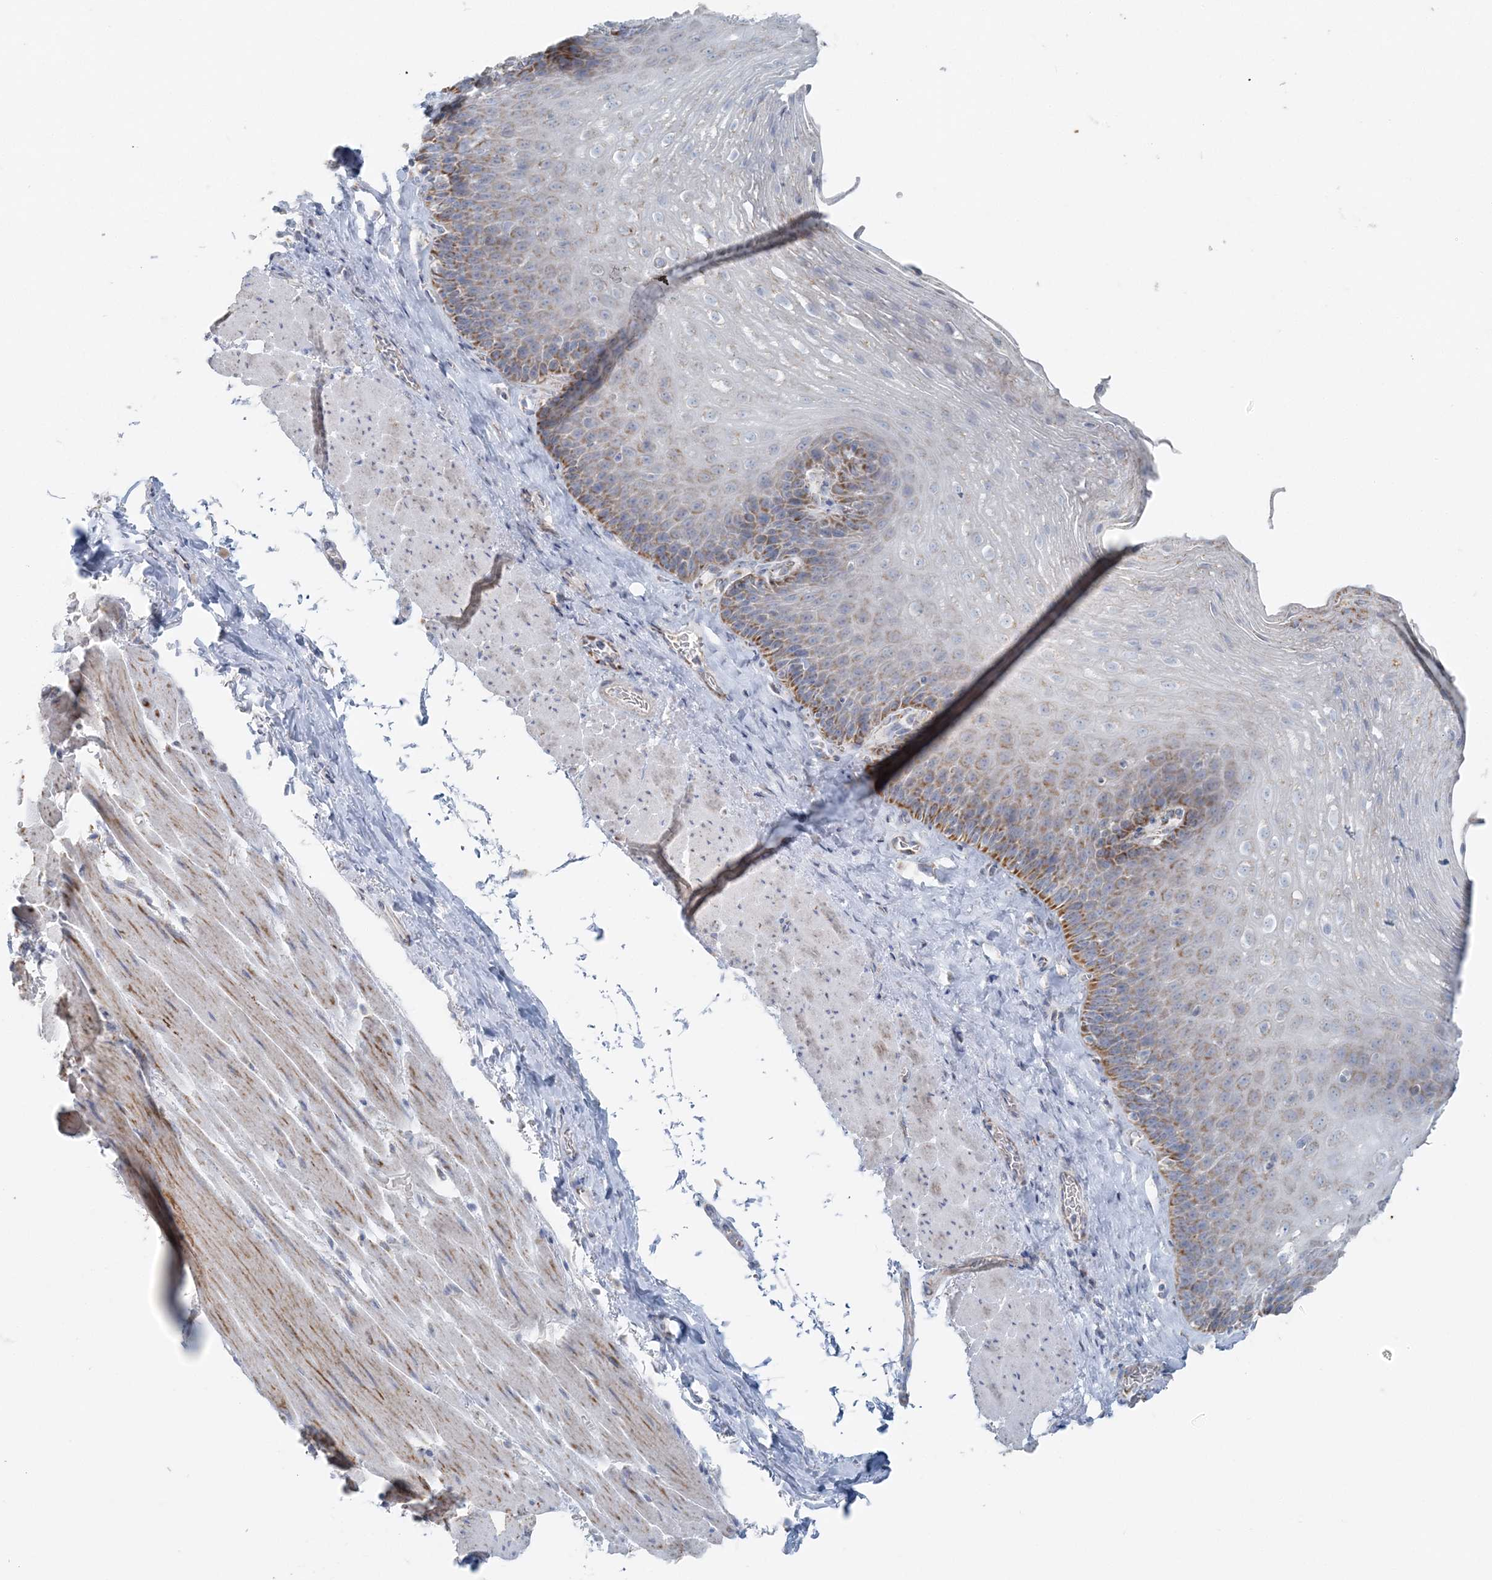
{"staining": {"intensity": "moderate", "quantity": "<25%", "location": "cytoplasmic/membranous"}, "tissue": "esophagus", "cell_type": "Squamous epithelial cells", "image_type": "normal", "snomed": [{"axis": "morphology", "description": "Normal tissue, NOS"}, {"axis": "topography", "description": "Esophagus"}], "caption": "Immunohistochemical staining of benign human esophagus shows low levels of moderate cytoplasmic/membranous positivity in about <25% of squamous epithelial cells. (Brightfield microscopy of DAB IHC at high magnification).", "gene": "PCCB", "patient": {"sex": "female", "age": 66}}